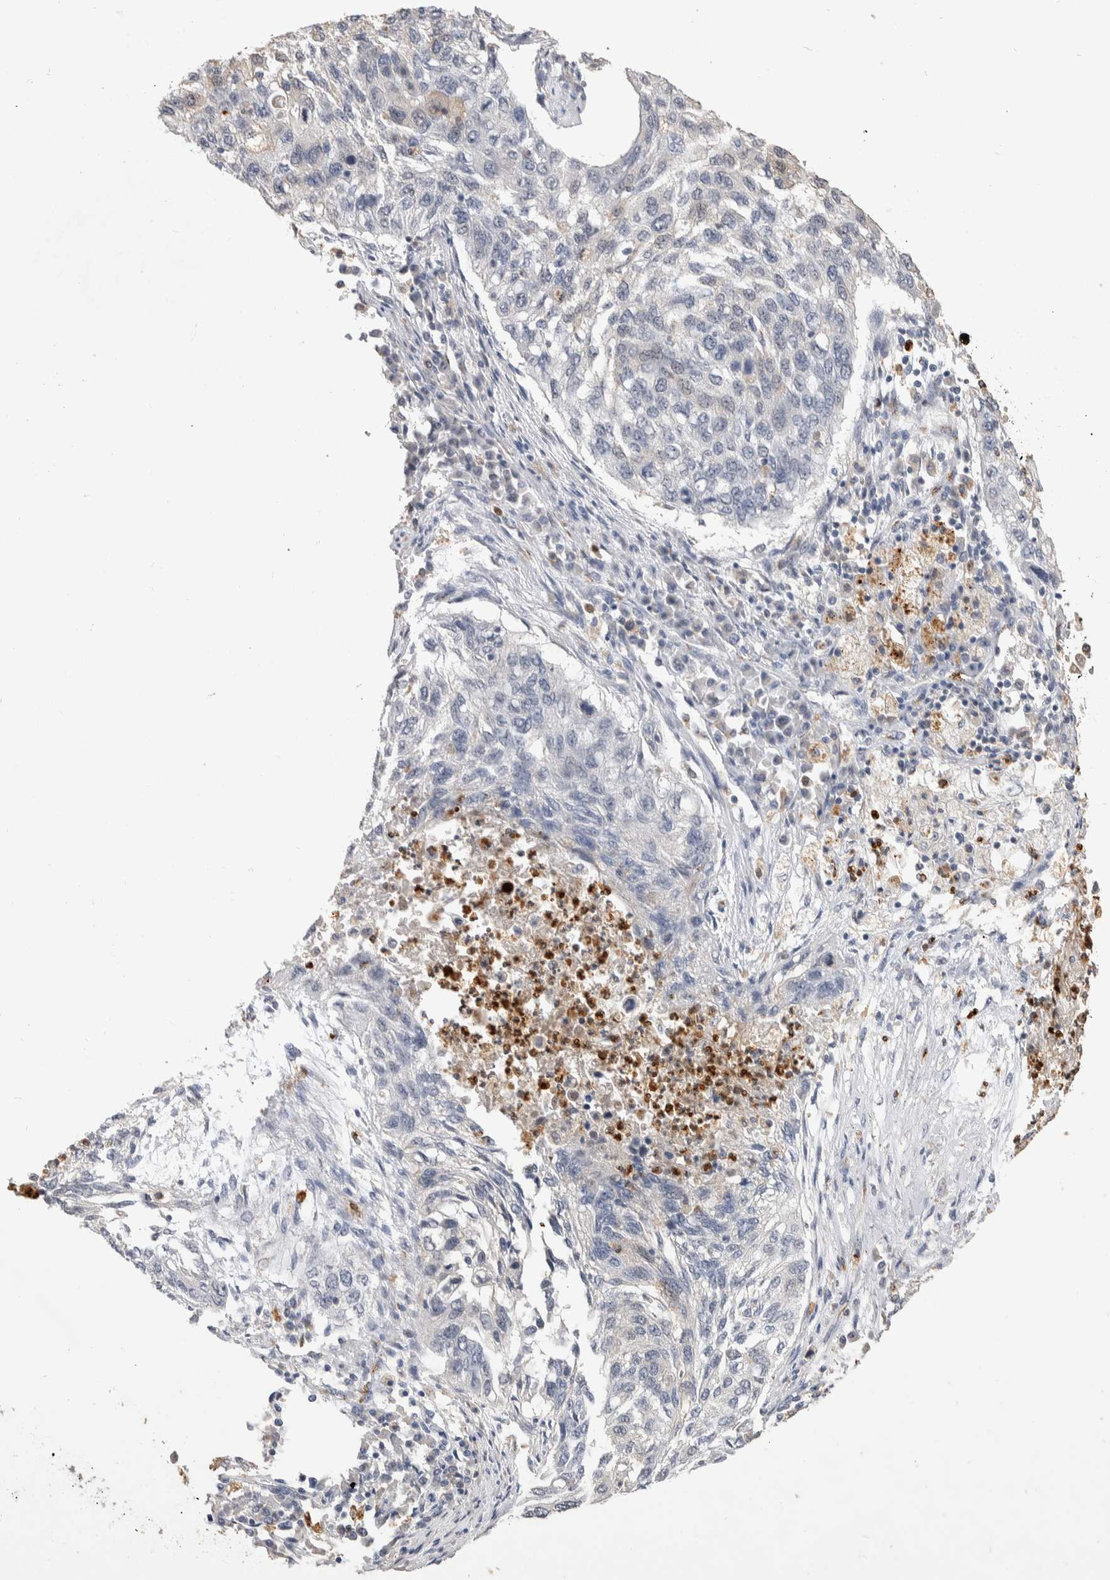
{"staining": {"intensity": "negative", "quantity": "none", "location": "none"}, "tissue": "lung cancer", "cell_type": "Tumor cells", "image_type": "cancer", "snomed": [{"axis": "morphology", "description": "Squamous cell carcinoma, NOS"}, {"axis": "topography", "description": "Lung"}], "caption": "This image is of squamous cell carcinoma (lung) stained with IHC to label a protein in brown with the nuclei are counter-stained blue. There is no positivity in tumor cells.", "gene": "NSMAF", "patient": {"sex": "female", "age": 63}}